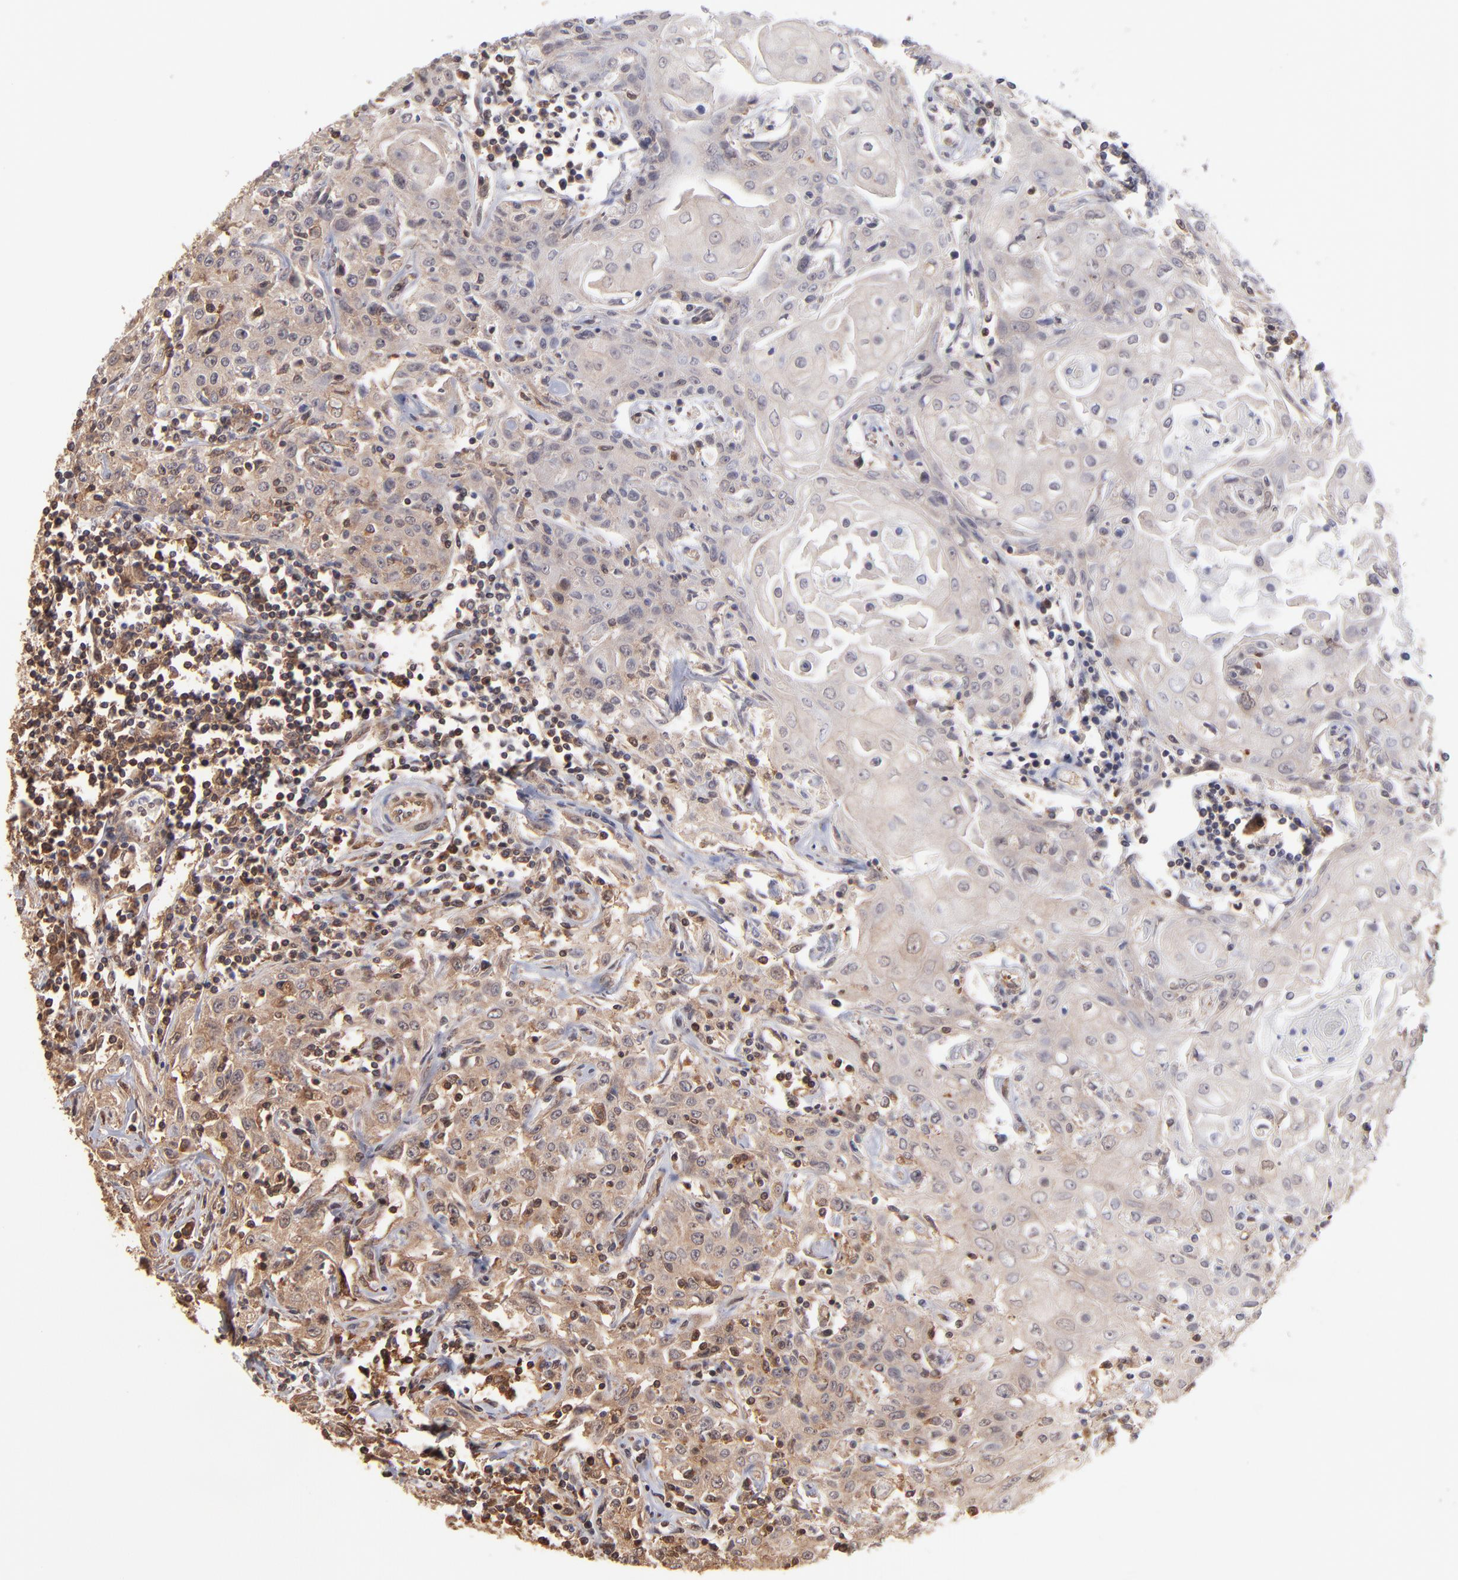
{"staining": {"intensity": "weak", "quantity": "25%-75%", "location": "cytoplasmic/membranous"}, "tissue": "head and neck cancer", "cell_type": "Tumor cells", "image_type": "cancer", "snomed": [{"axis": "morphology", "description": "Squamous cell carcinoma, NOS"}, {"axis": "topography", "description": "Oral tissue"}, {"axis": "topography", "description": "Head-Neck"}], "caption": "Head and neck cancer stained with DAB immunohistochemistry (IHC) shows low levels of weak cytoplasmic/membranous staining in about 25%-75% of tumor cells.", "gene": "MAPRE1", "patient": {"sex": "female", "age": 76}}